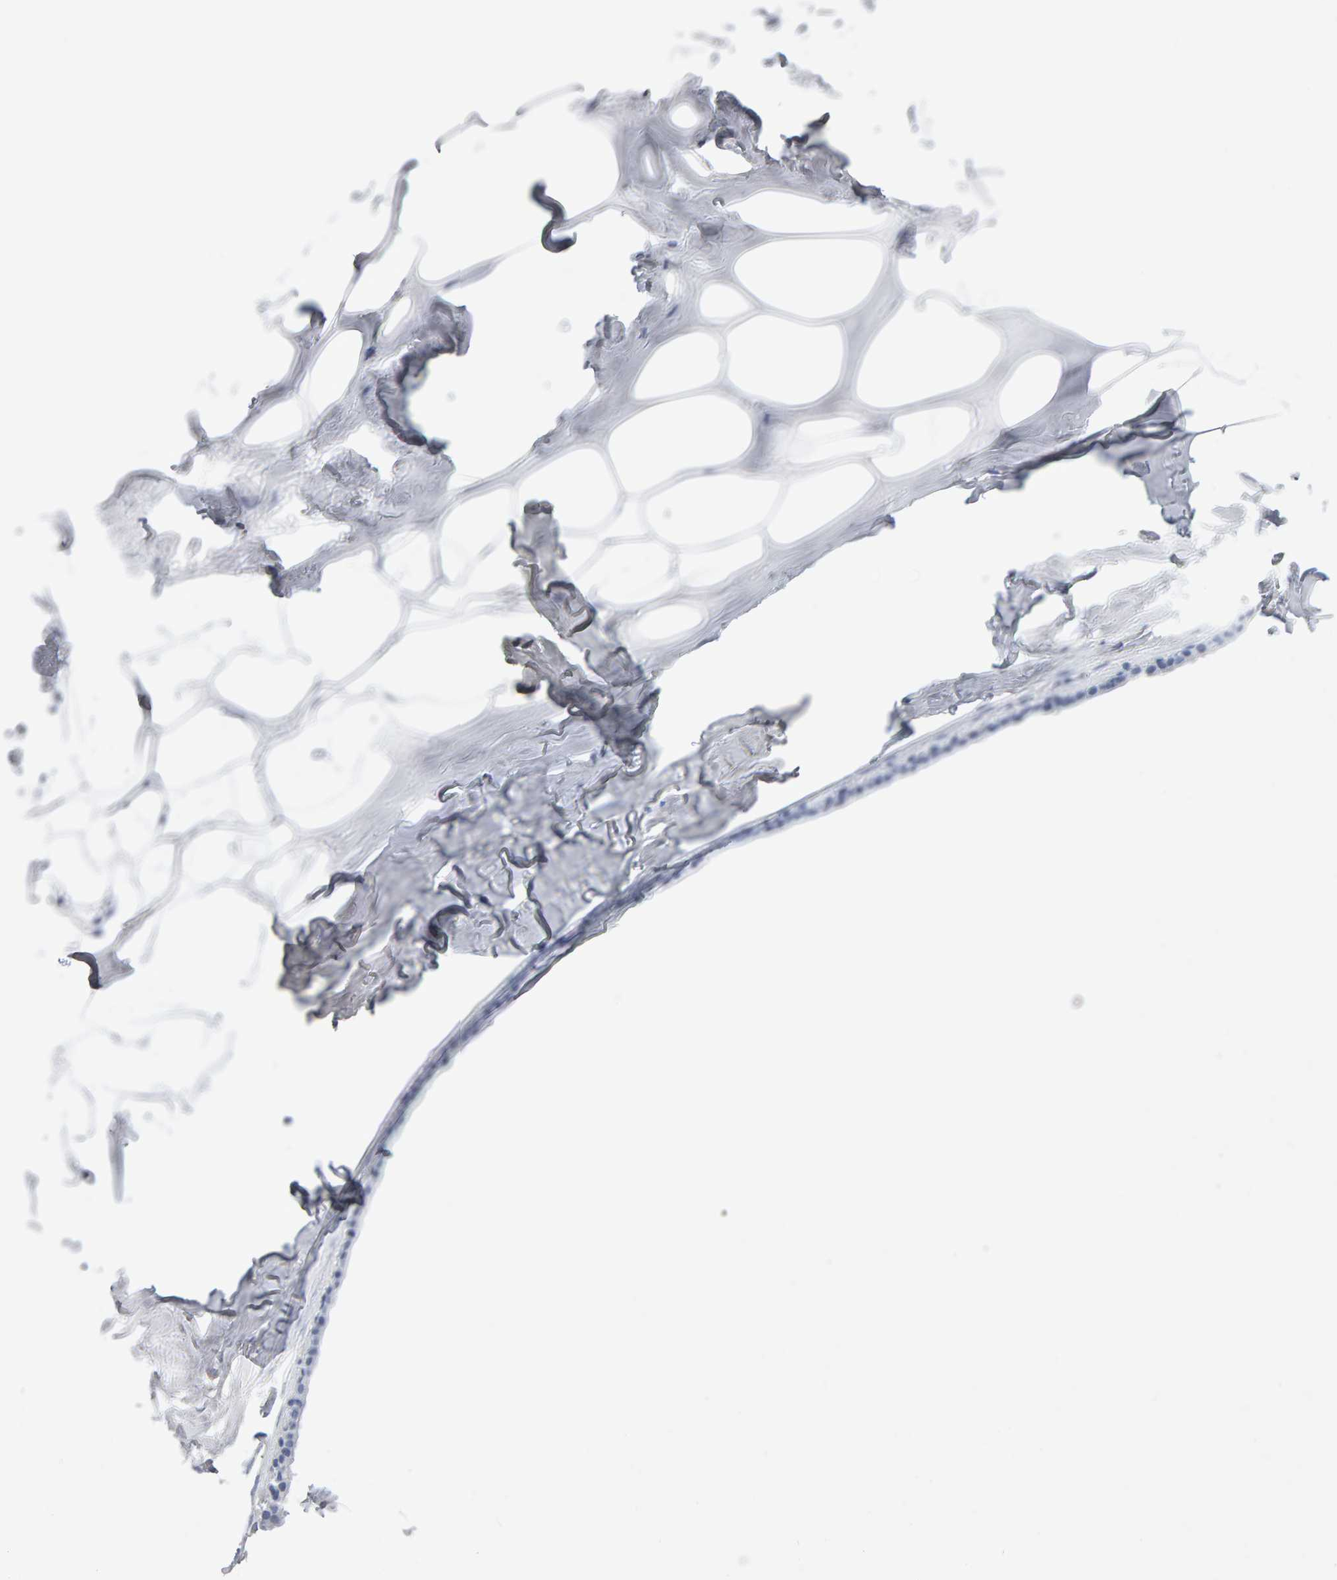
{"staining": {"intensity": "negative", "quantity": "none", "location": "none"}, "tissue": "adipose tissue", "cell_type": "Adipocytes", "image_type": "normal", "snomed": [{"axis": "morphology", "description": "Normal tissue, NOS"}, {"axis": "morphology", "description": "Fibrosis, NOS"}, {"axis": "topography", "description": "Breast"}, {"axis": "topography", "description": "Adipose tissue"}], "caption": "Adipocytes show no significant staining in unremarkable adipose tissue.", "gene": "NCDN", "patient": {"sex": "female", "age": 39}}